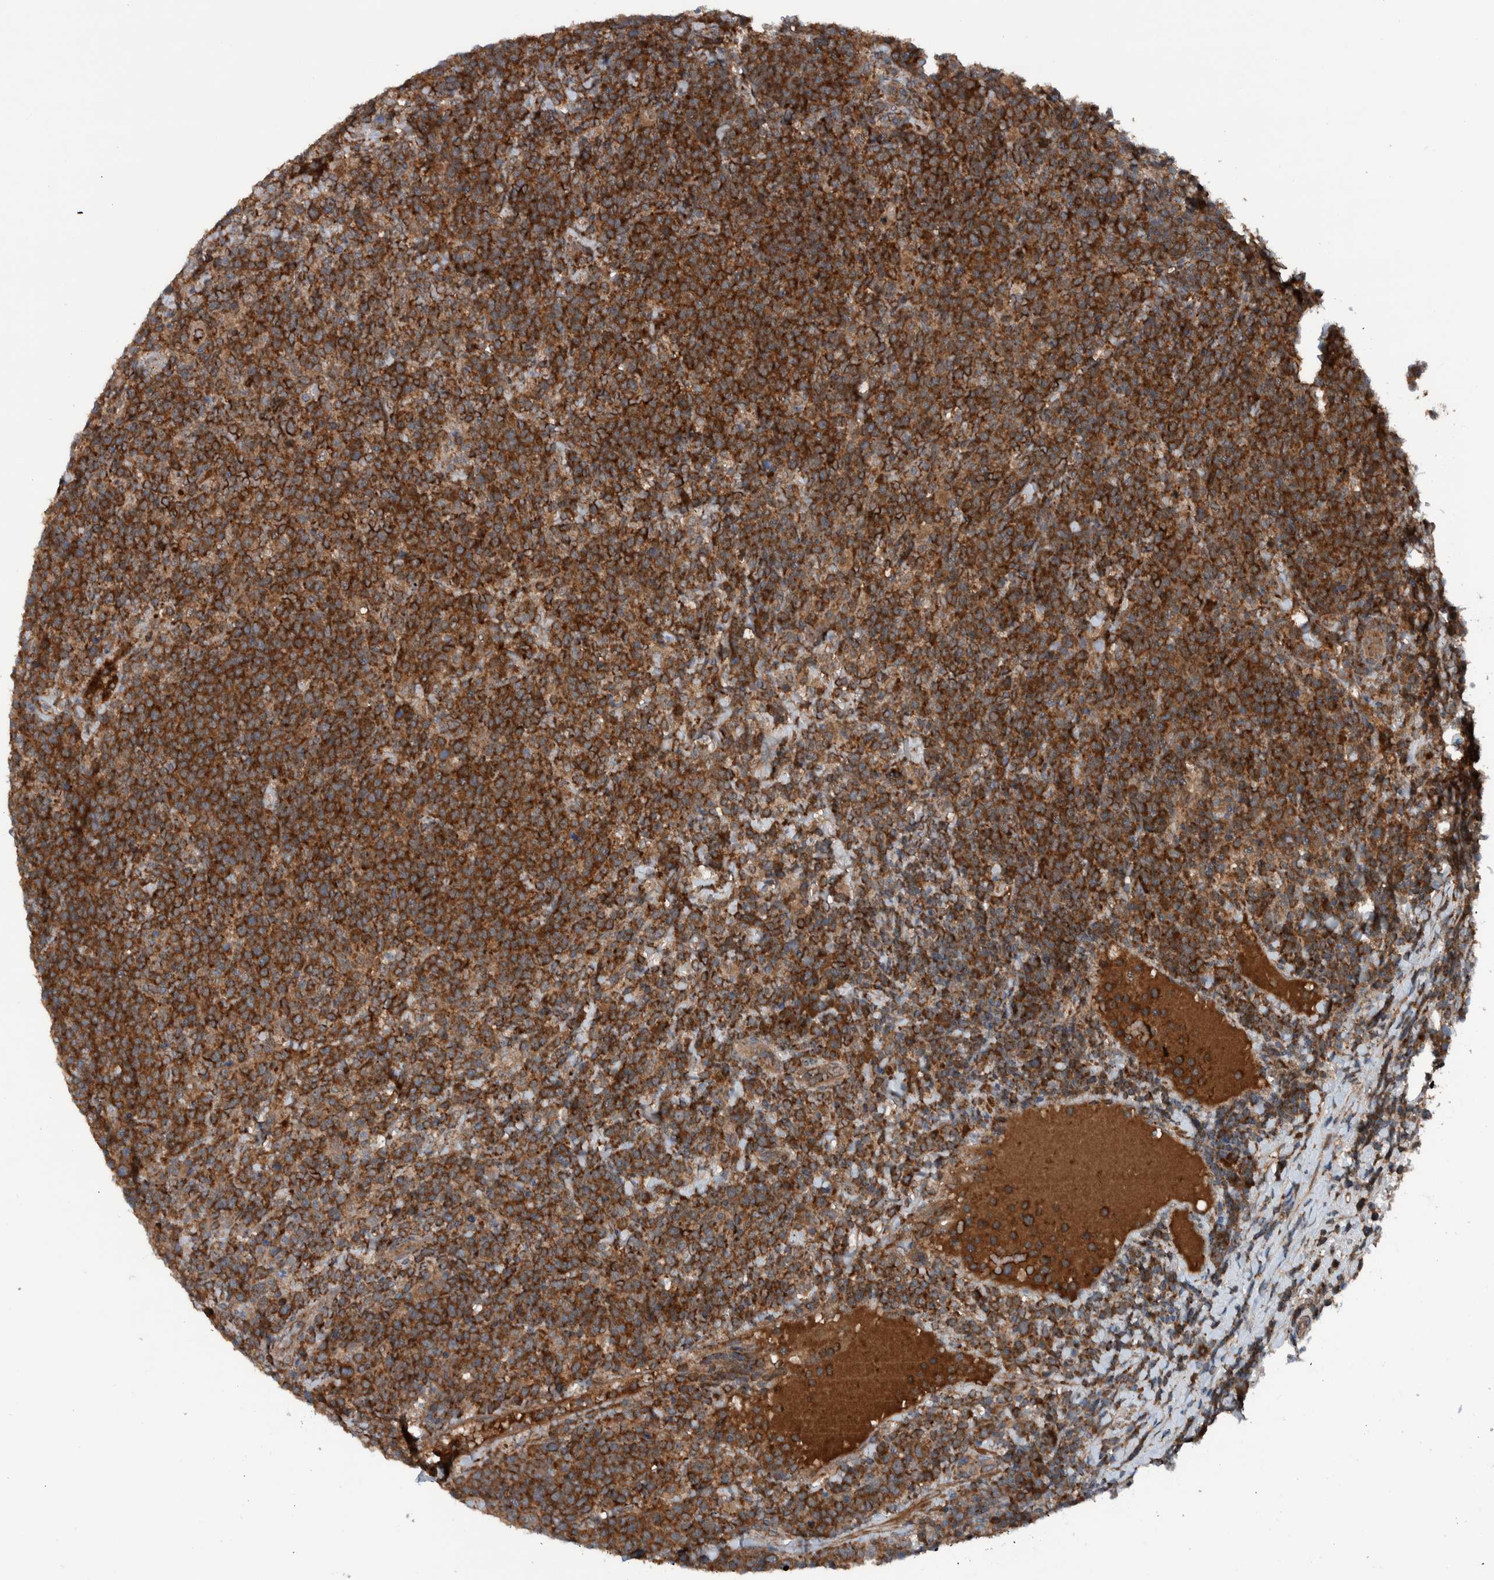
{"staining": {"intensity": "strong", "quantity": ">75%", "location": "cytoplasmic/membranous"}, "tissue": "lymphoma", "cell_type": "Tumor cells", "image_type": "cancer", "snomed": [{"axis": "morphology", "description": "Malignant lymphoma, non-Hodgkin's type, High grade"}, {"axis": "topography", "description": "Lymph node"}], "caption": "High-power microscopy captured an immunohistochemistry (IHC) histopathology image of malignant lymphoma, non-Hodgkin's type (high-grade), revealing strong cytoplasmic/membranous expression in about >75% of tumor cells.", "gene": "CUEDC1", "patient": {"sex": "male", "age": 61}}